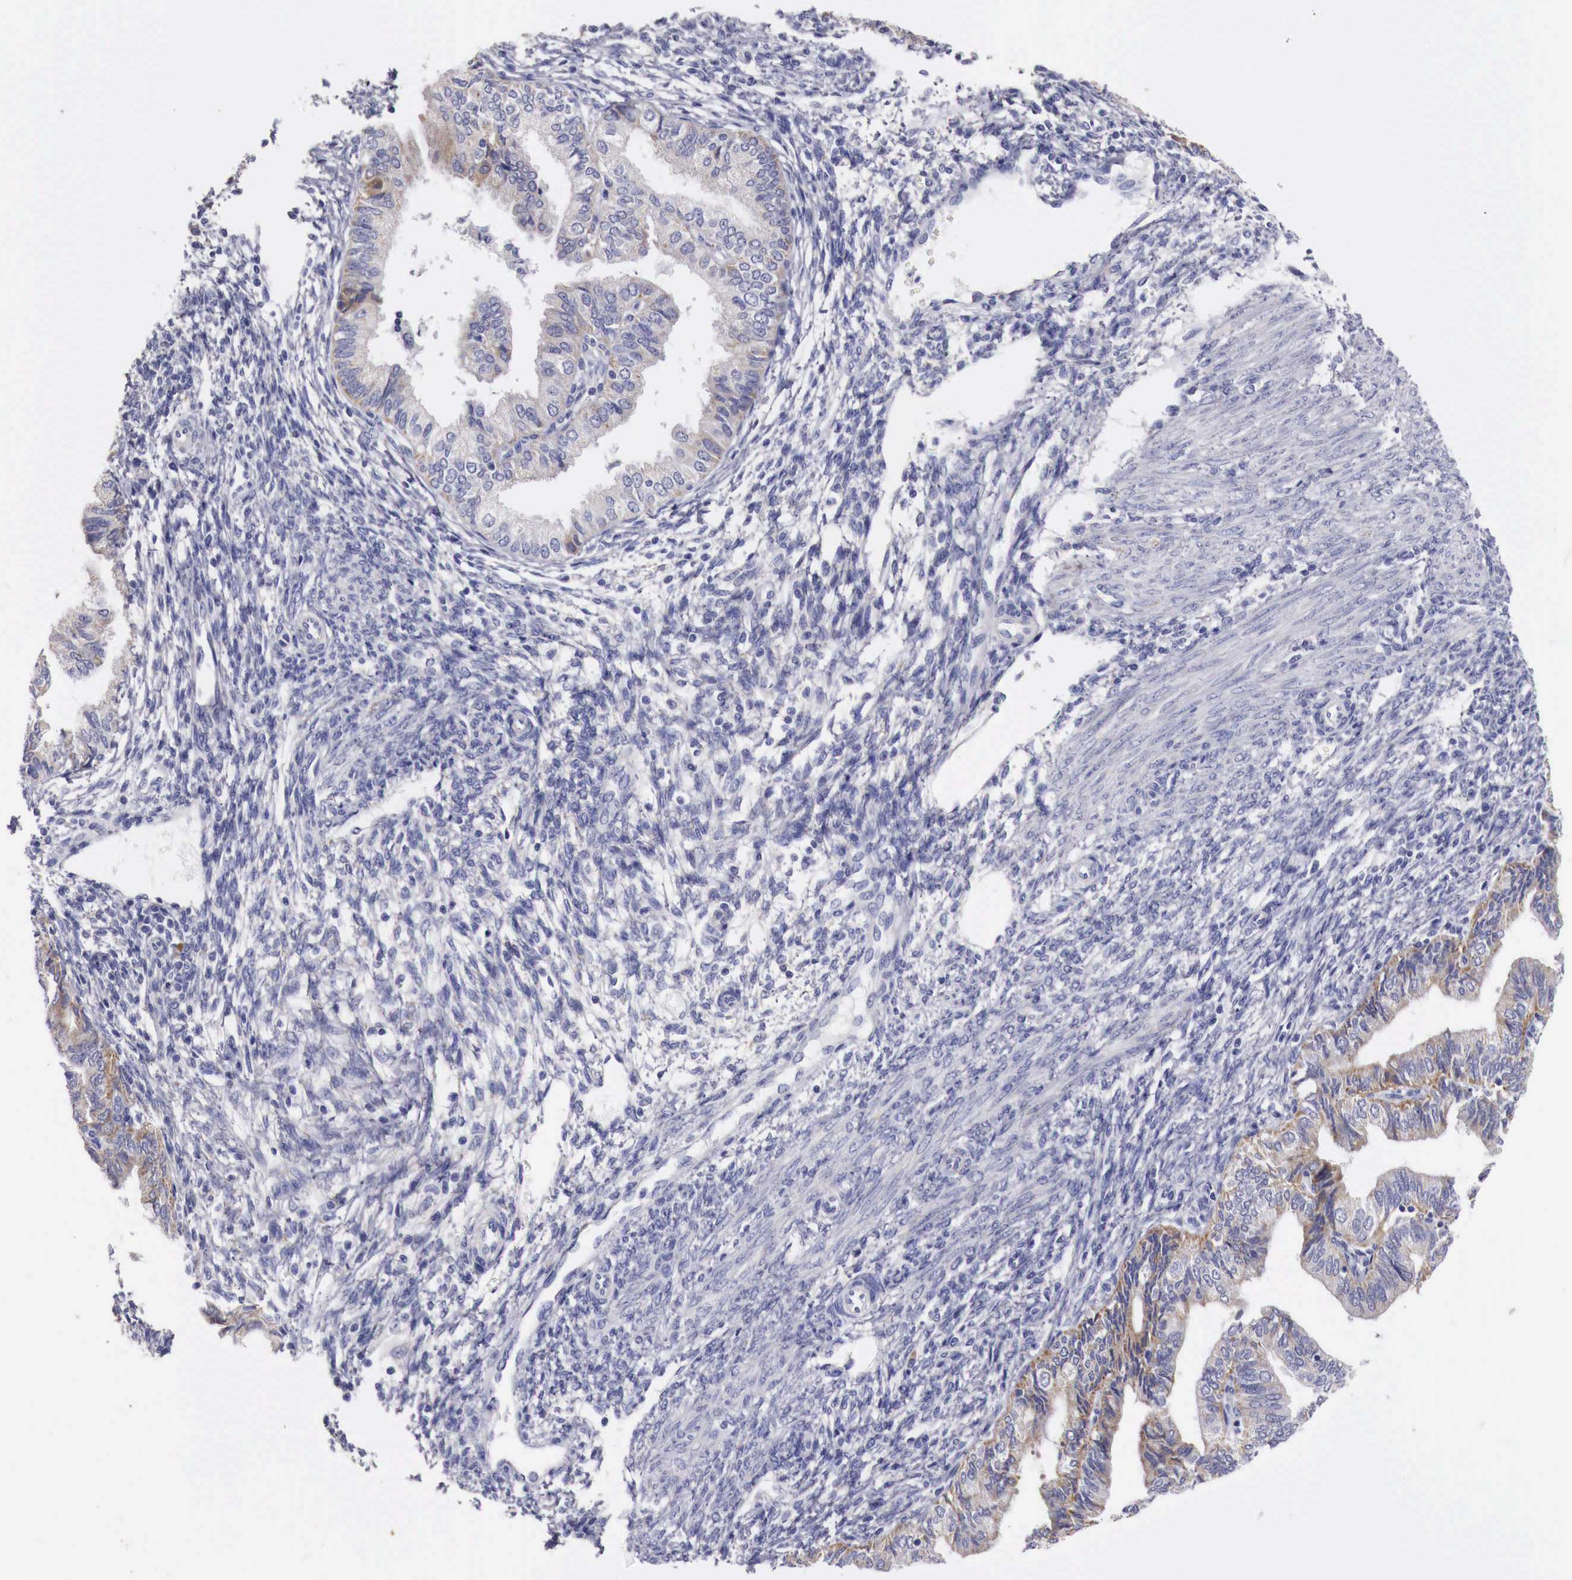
{"staining": {"intensity": "weak", "quantity": "25%-75%", "location": "cytoplasmic/membranous"}, "tissue": "endometrial cancer", "cell_type": "Tumor cells", "image_type": "cancer", "snomed": [{"axis": "morphology", "description": "Adenocarcinoma, NOS"}, {"axis": "topography", "description": "Endometrium"}], "caption": "This image displays IHC staining of human adenocarcinoma (endometrial), with low weak cytoplasmic/membranous expression in approximately 25%-75% of tumor cells.", "gene": "NREP", "patient": {"sex": "female", "age": 51}}